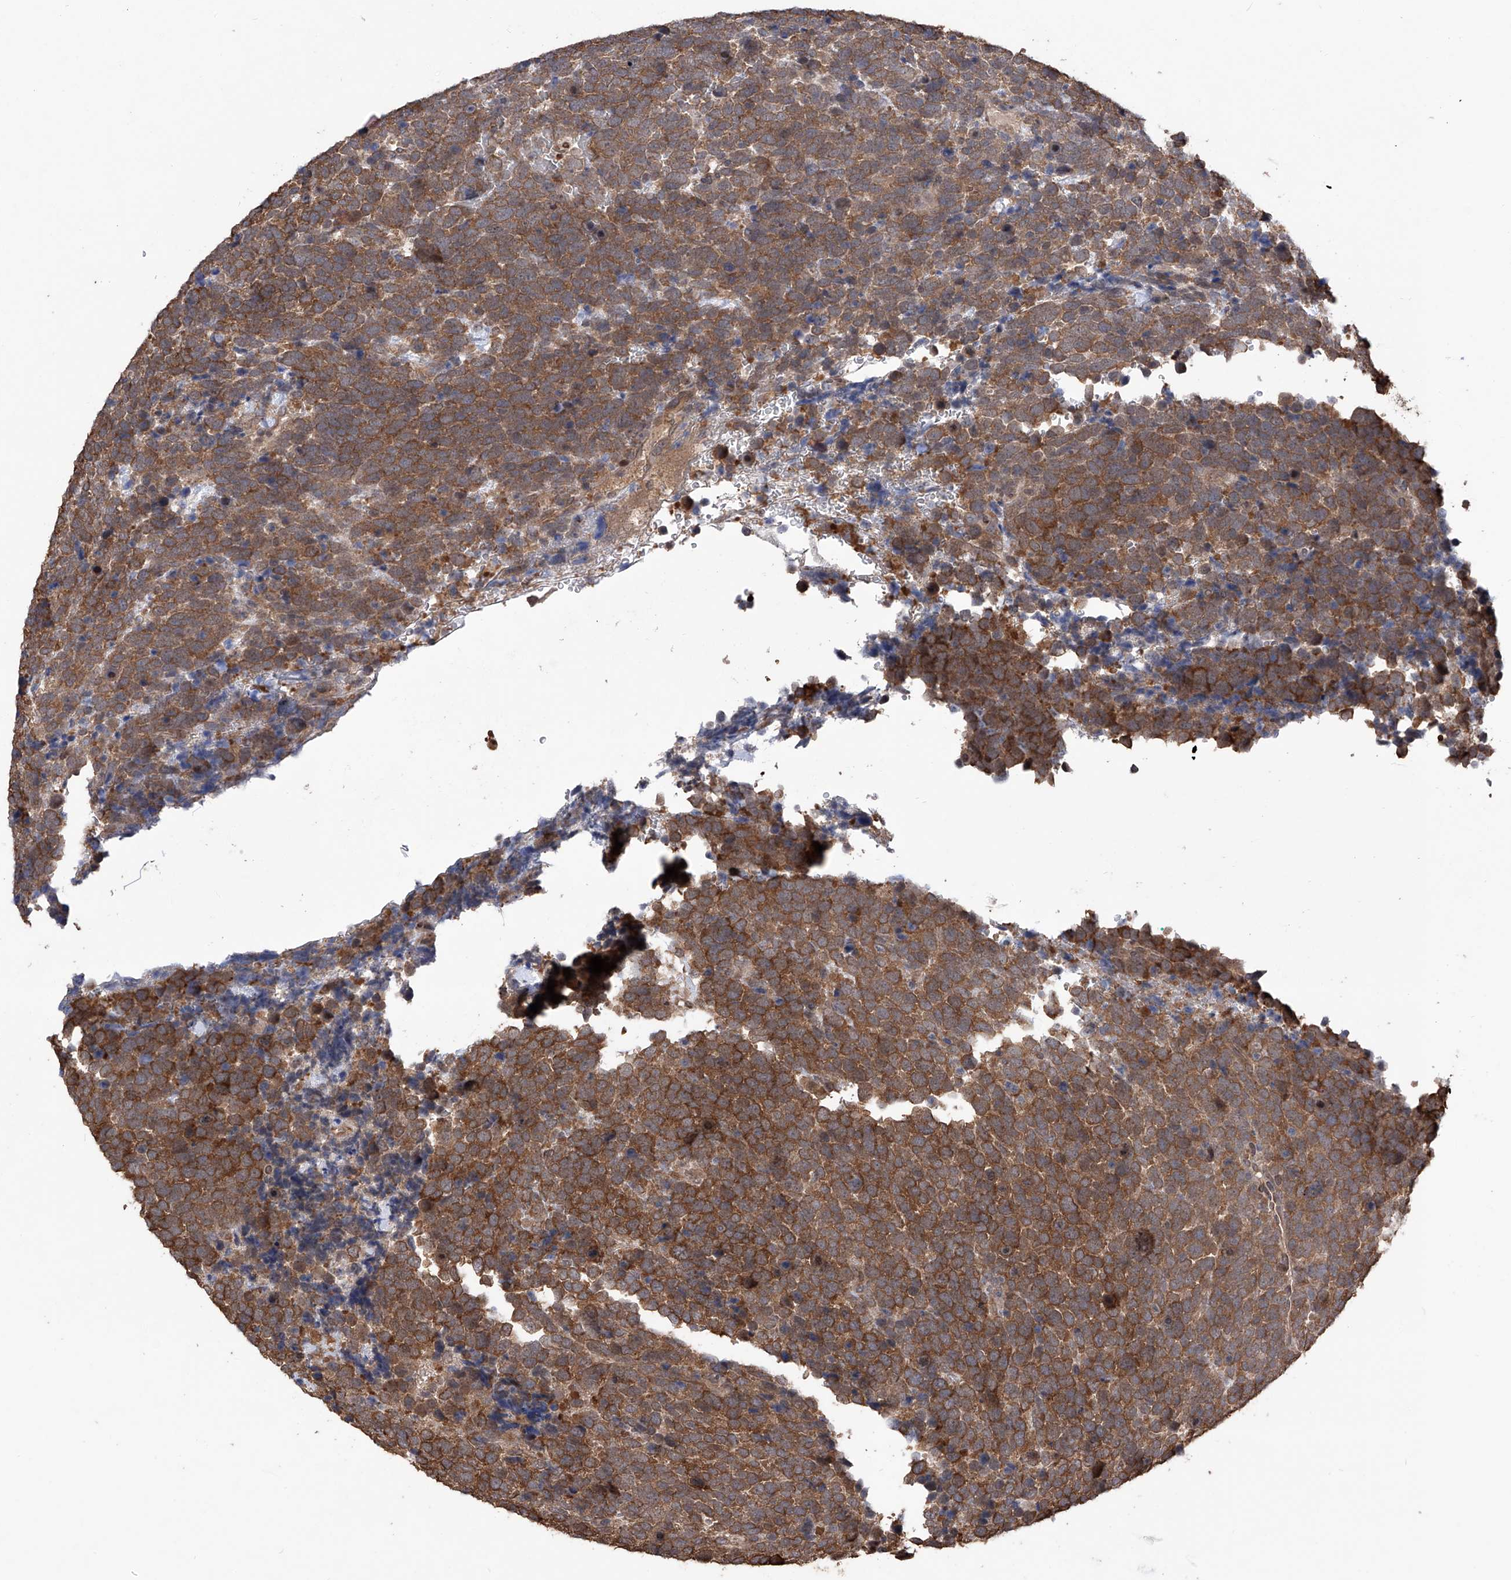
{"staining": {"intensity": "strong", "quantity": ">75%", "location": "cytoplasmic/membranous"}, "tissue": "urothelial cancer", "cell_type": "Tumor cells", "image_type": "cancer", "snomed": [{"axis": "morphology", "description": "Urothelial carcinoma, High grade"}, {"axis": "topography", "description": "Urinary bladder"}], "caption": "Urothelial cancer was stained to show a protein in brown. There is high levels of strong cytoplasmic/membranous staining in approximately >75% of tumor cells.", "gene": "LYSMD4", "patient": {"sex": "female", "age": 82}}